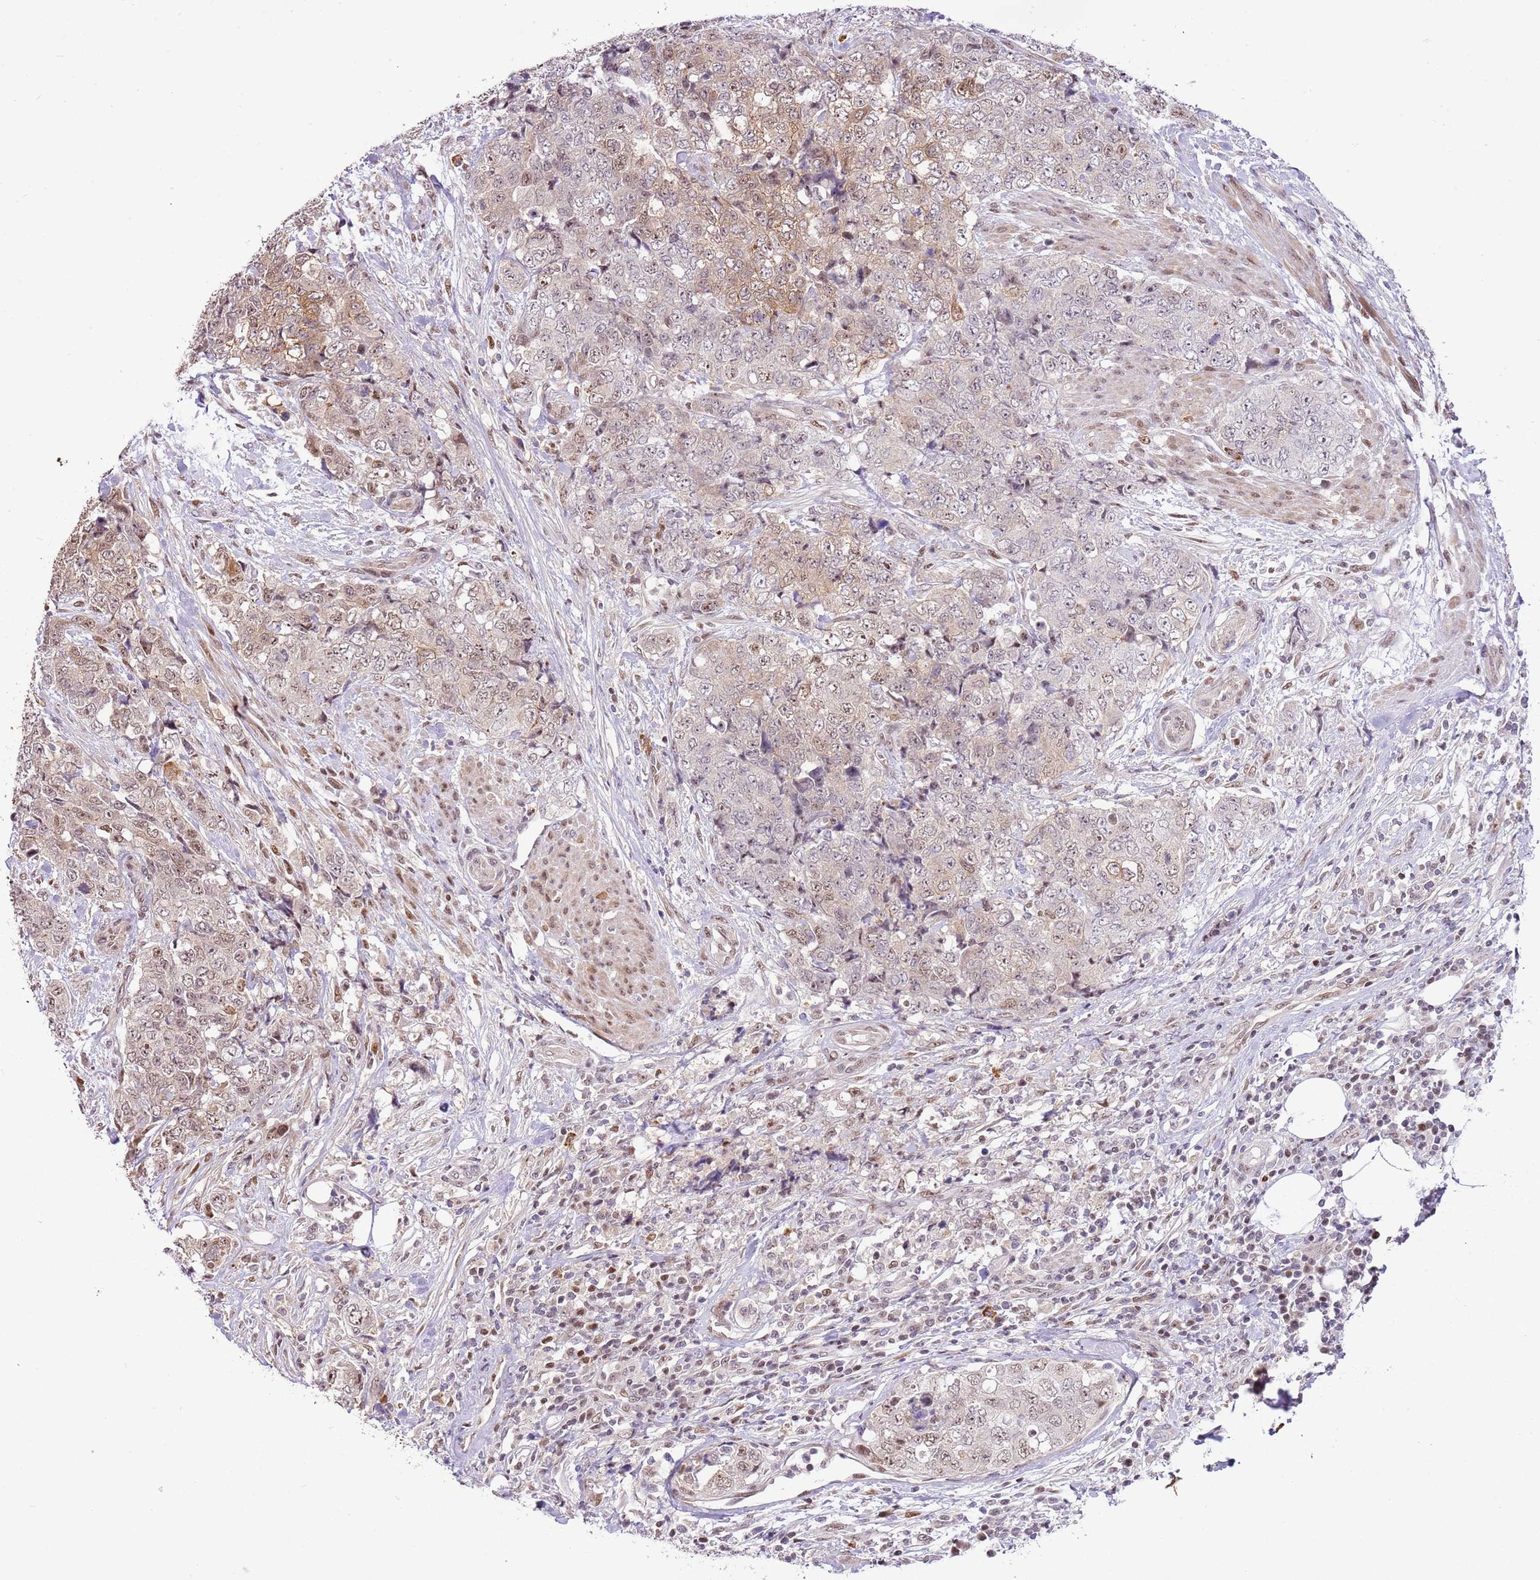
{"staining": {"intensity": "weak", "quantity": ">75%", "location": "nuclear"}, "tissue": "urothelial cancer", "cell_type": "Tumor cells", "image_type": "cancer", "snomed": [{"axis": "morphology", "description": "Urothelial carcinoma, High grade"}, {"axis": "topography", "description": "Urinary bladder"}], "caption": "The immunohistochemical stain labels weak nuclear staining in tumor cells of urothelial cancer tissue.", "gene": "RFK", "patient": {"sex": "female", "age": 78}}